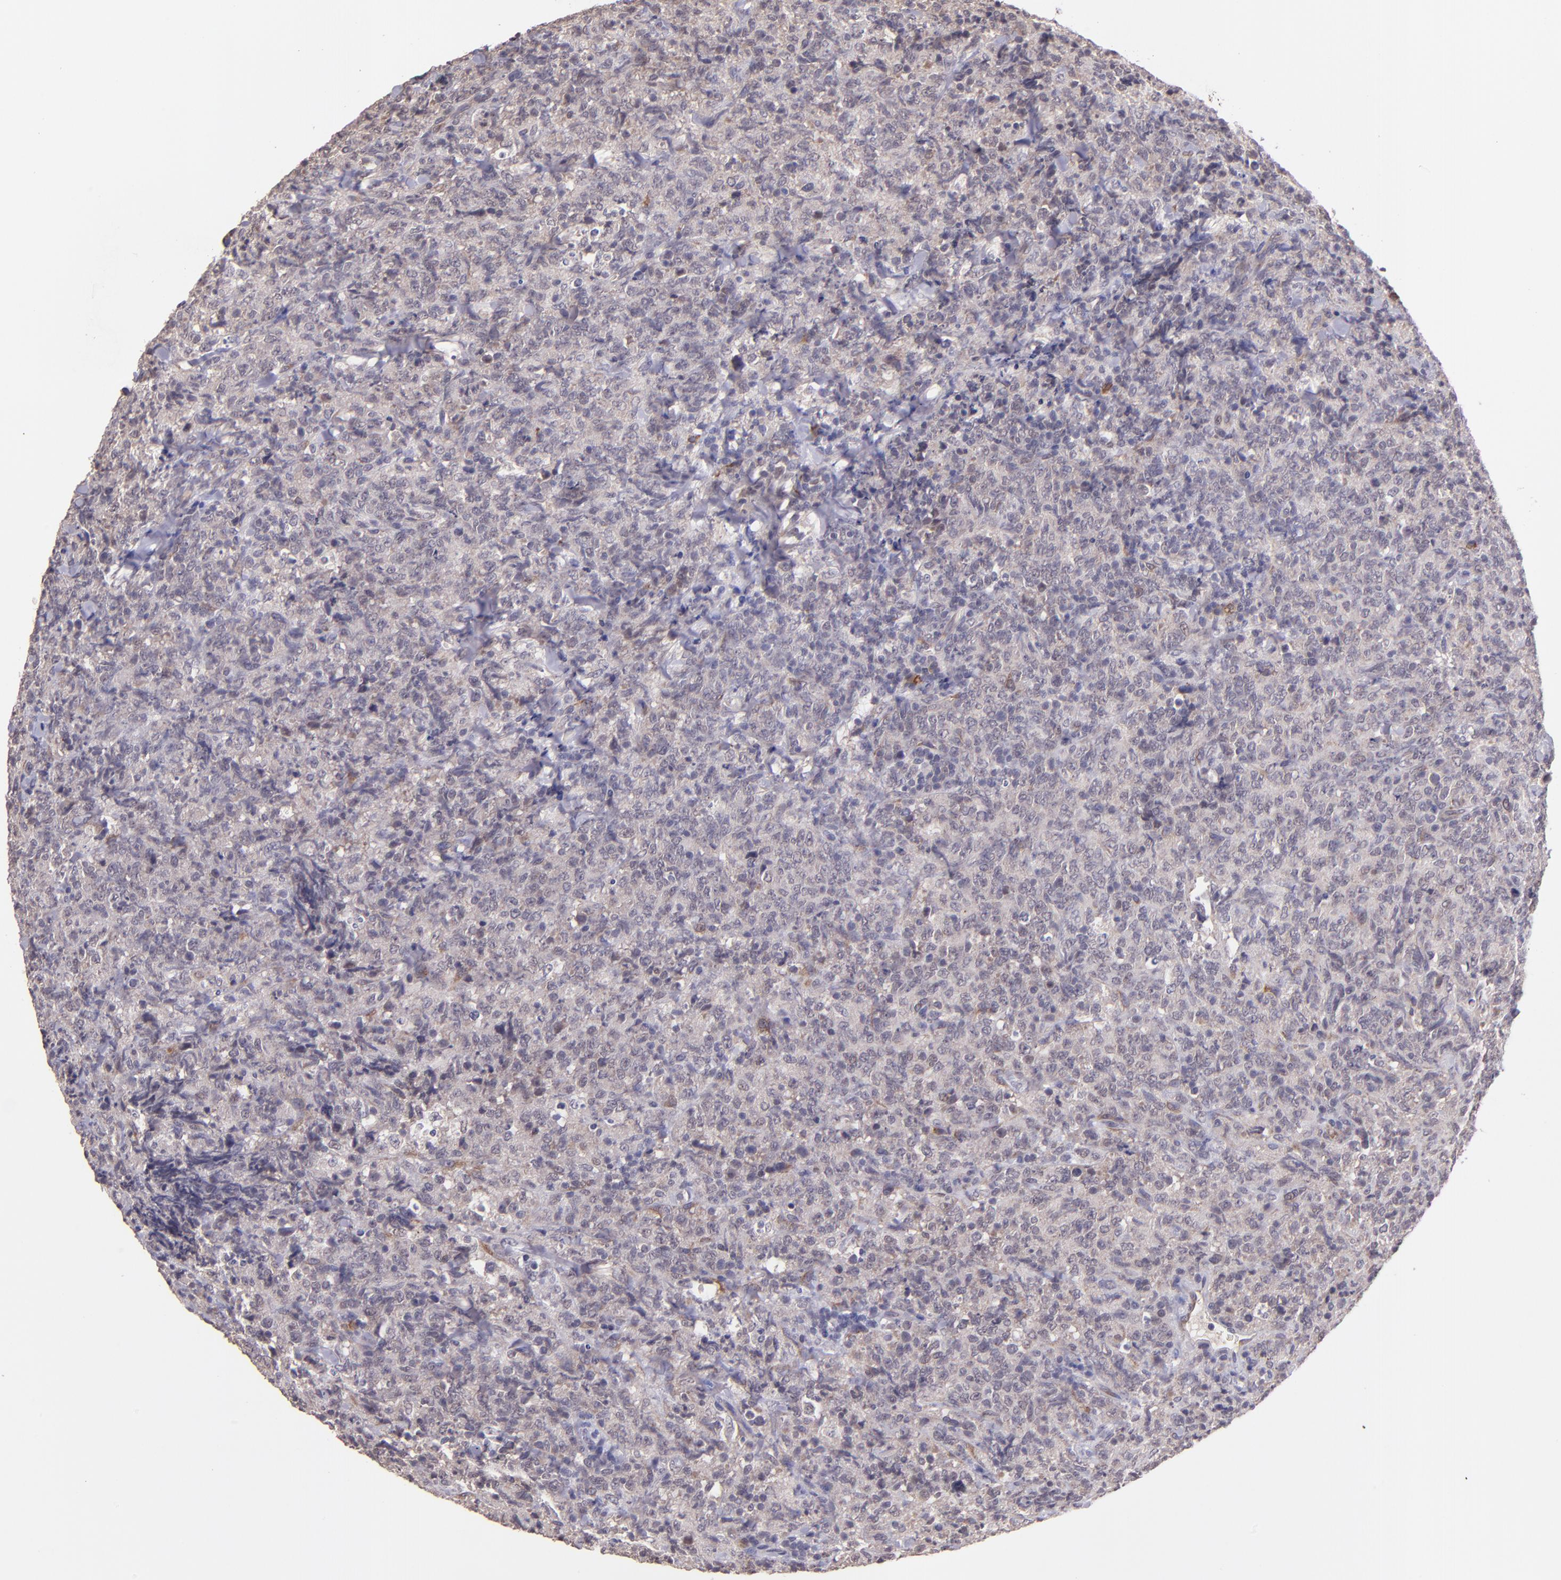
{"staining": {"intensity": "weak", "quantity": "25%-75%", "location": "cytoplasmic/membranous"}, "tissue": "lymphoma", "cell_type": "Tumor cells", "image_type": "cancer", "snomed": [{"axis": "morphology", "description": "Malignant lymphoma, non-Hodgkin's type, High grade"}, {"axis": "topography", "description": "Tonsil"}], "caption": "High-magnification brightfield microscopy of lymphoma stained with DAB (3,3'-diaminobenzidine) (brown) and counterstained with hematoxylin (blue). tumor cells exhibit weak cytoplasmic/membranous staining is appreciated in approximately25%-75% of cells. The protein of interest is stained brown, and the nuclei are stained in blue (DAB IHC with brightfield microscopy, high magnification).", "gene": "TAF7L", "patient": {"sex": "female", "age": 36}}